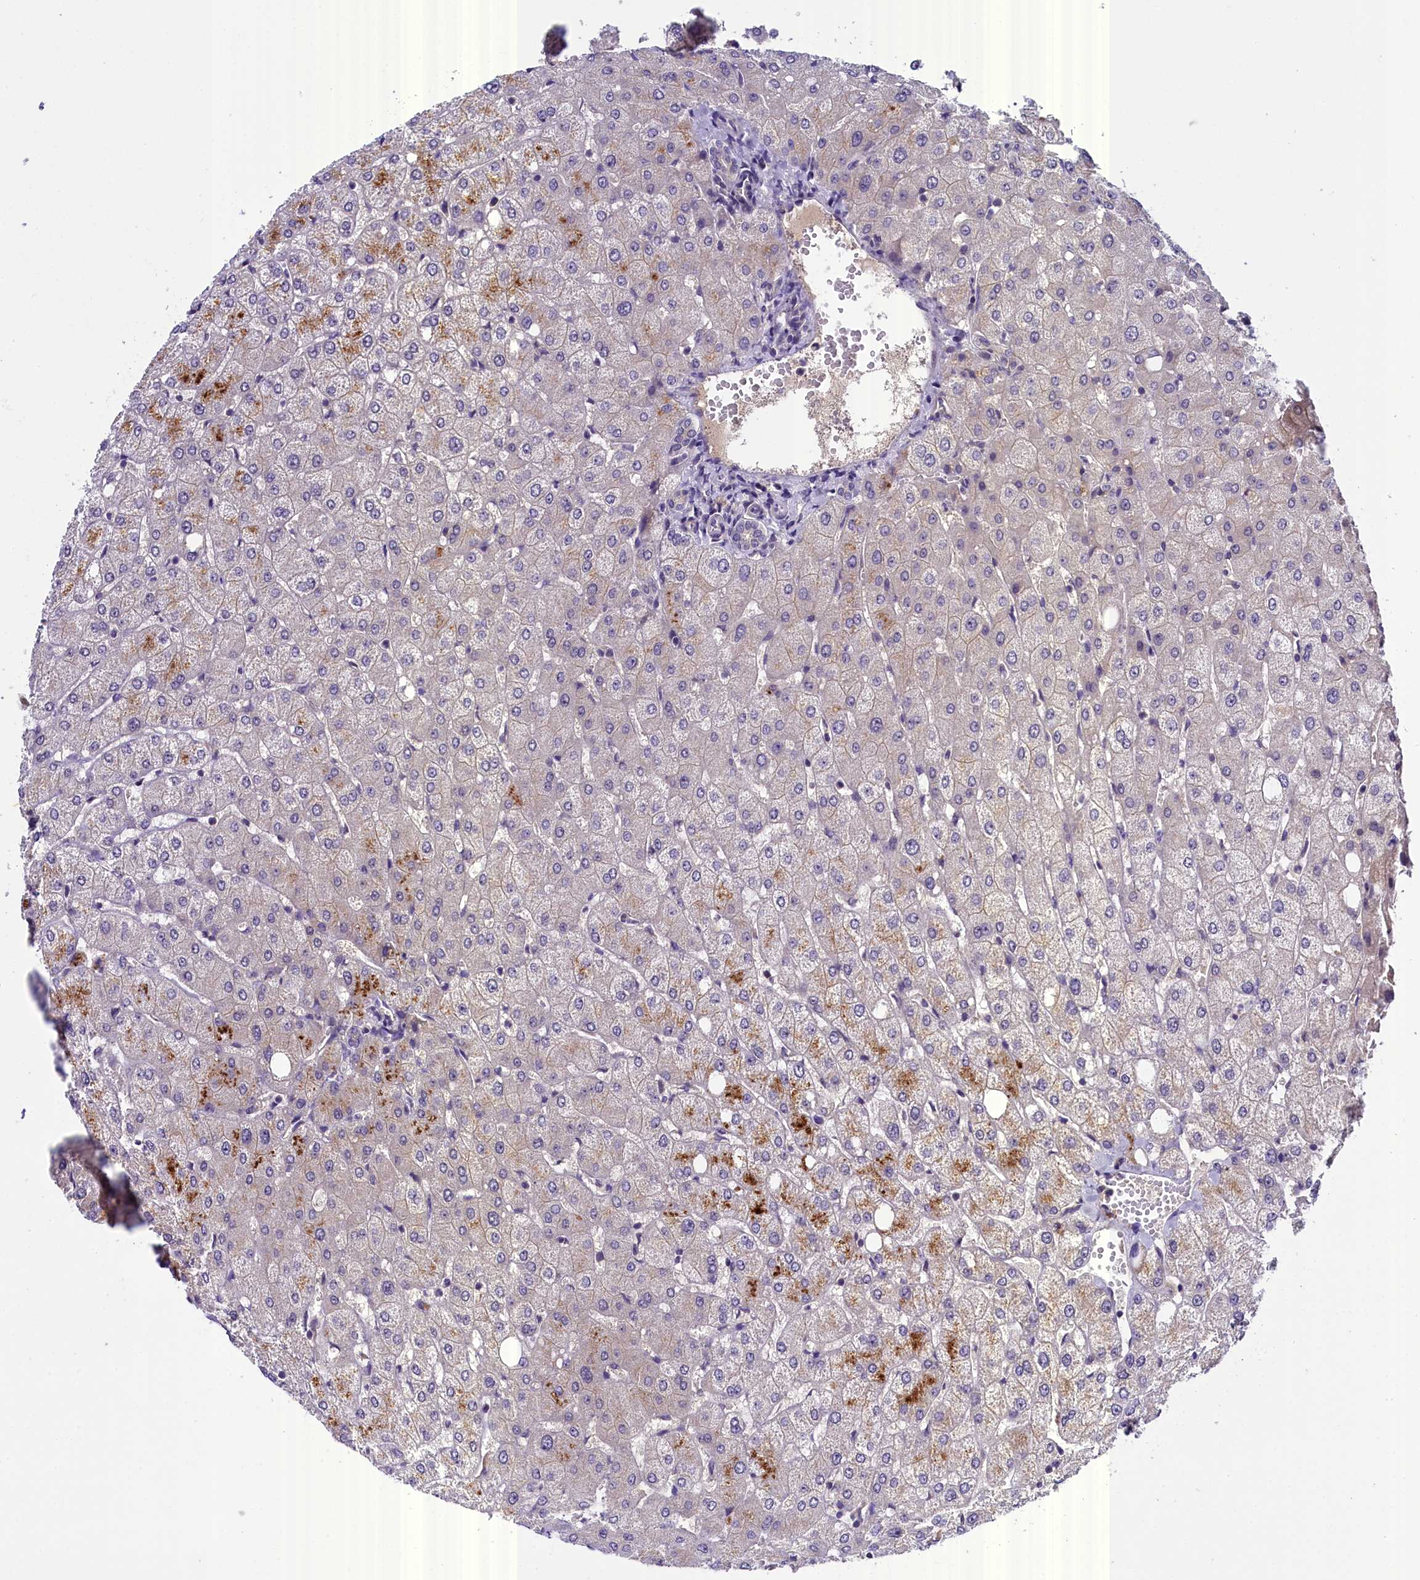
{"staining": {"intensity": "negative", "quantity": "none", "location": "none"}, "tissue": "liver", "cell_type": "Cholangiocytes", "image_type": "normal", "snomed": [{"axis": "morphology", "description": "Normal tissue, NOS"}, {"axis": "topography", "description": "Liver"}], "caption": "This is an immunohistochemistry (IHC) histopathology image of benign liver. There is no expression in cholangiocytes.", "gene": "ENKD1", "patient": {"sex": "female", "age": 54}}